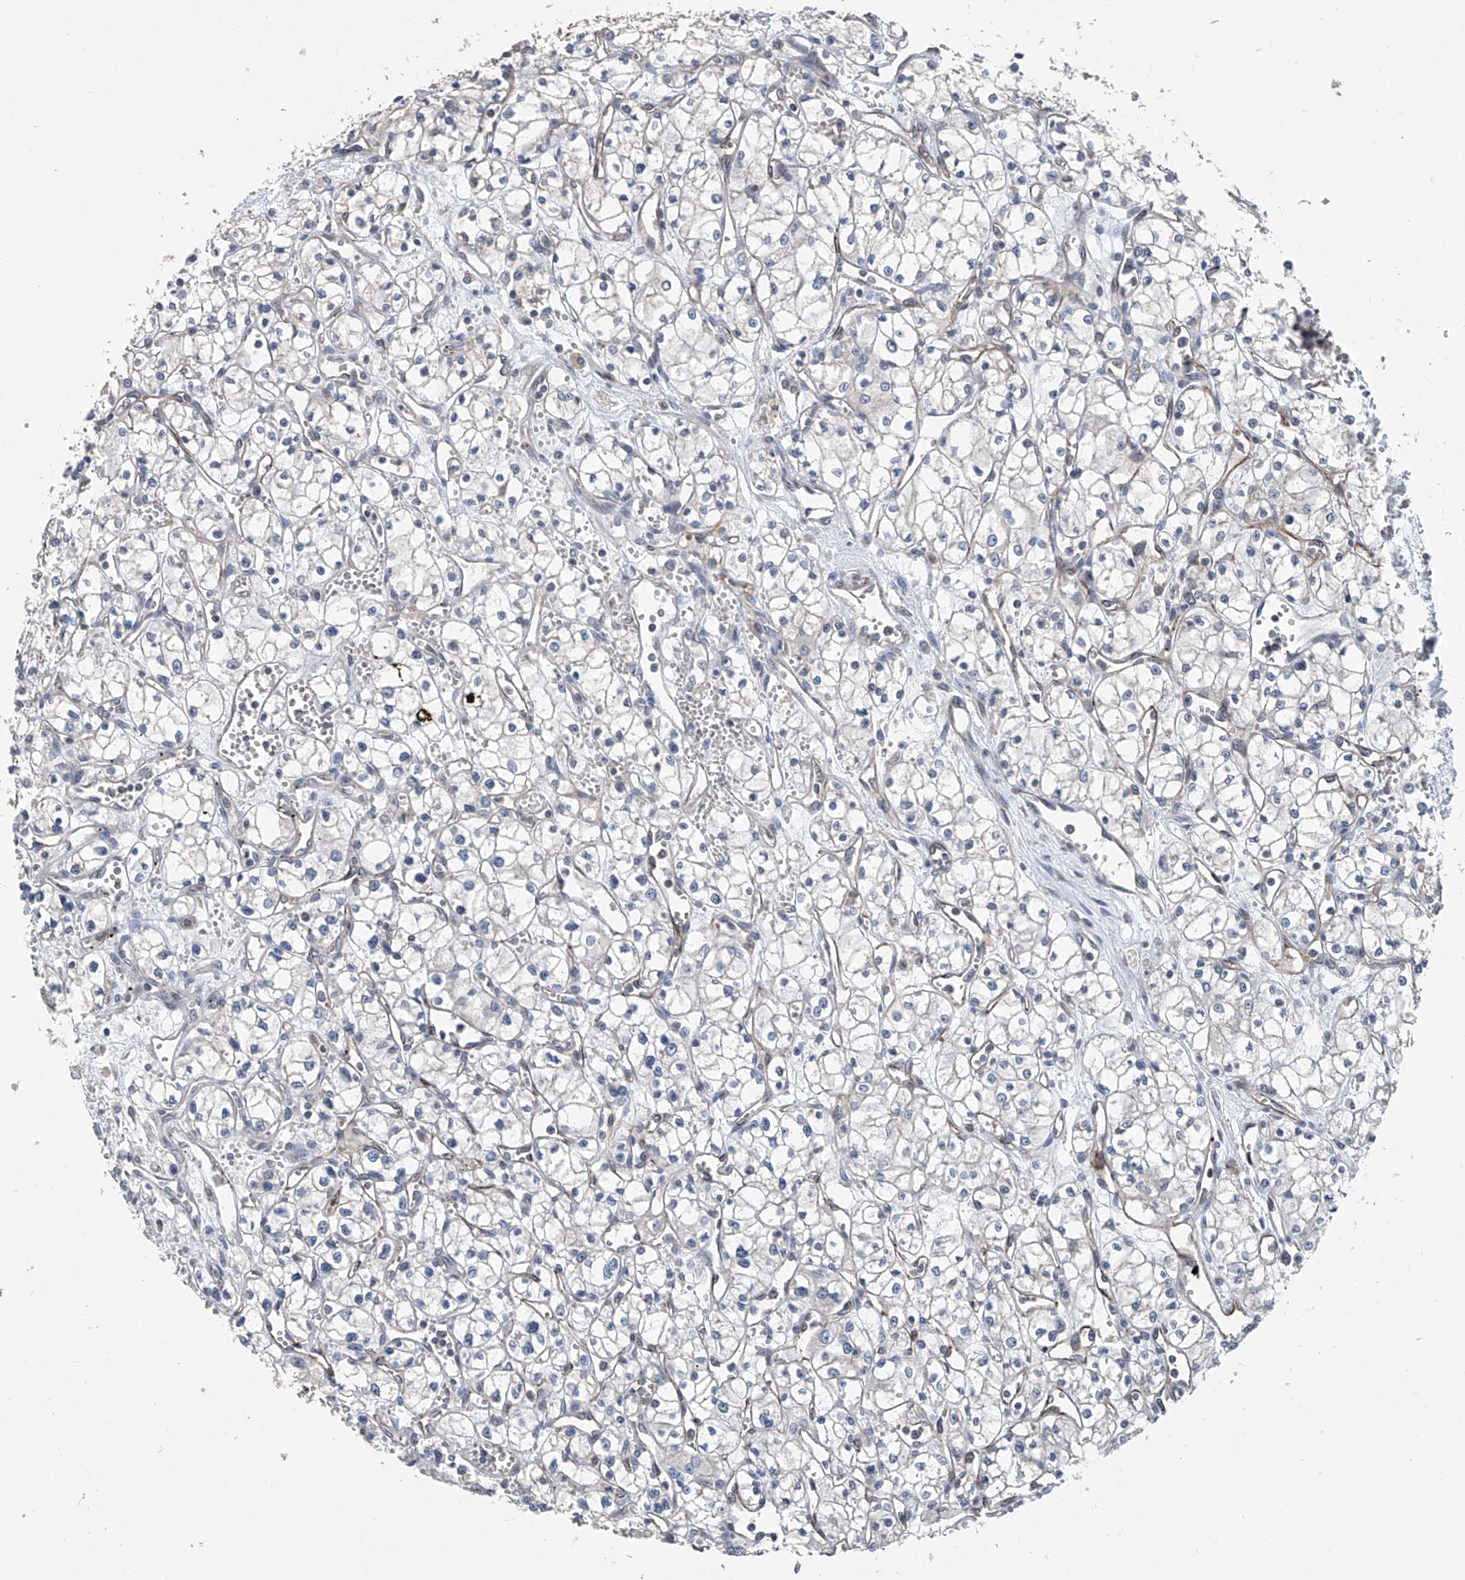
{"staining": {"intensity": "negative", "quantity": "none", "location": "none"}, "tissue": "renal cancer", "cell_type": "Tumor cells", "image_type": "cancer", "snomed": [{"axis": "morphology", "description": "Adenocarcinoma, NOS"}, {"axis": "topography", "description": "Kidney"}], "caption": "Tumor cells are negative for protein expression in human renal adenocarcinoma.", "gene": "BCKDHB", "patient": {"sex": "male", "age": 59}}